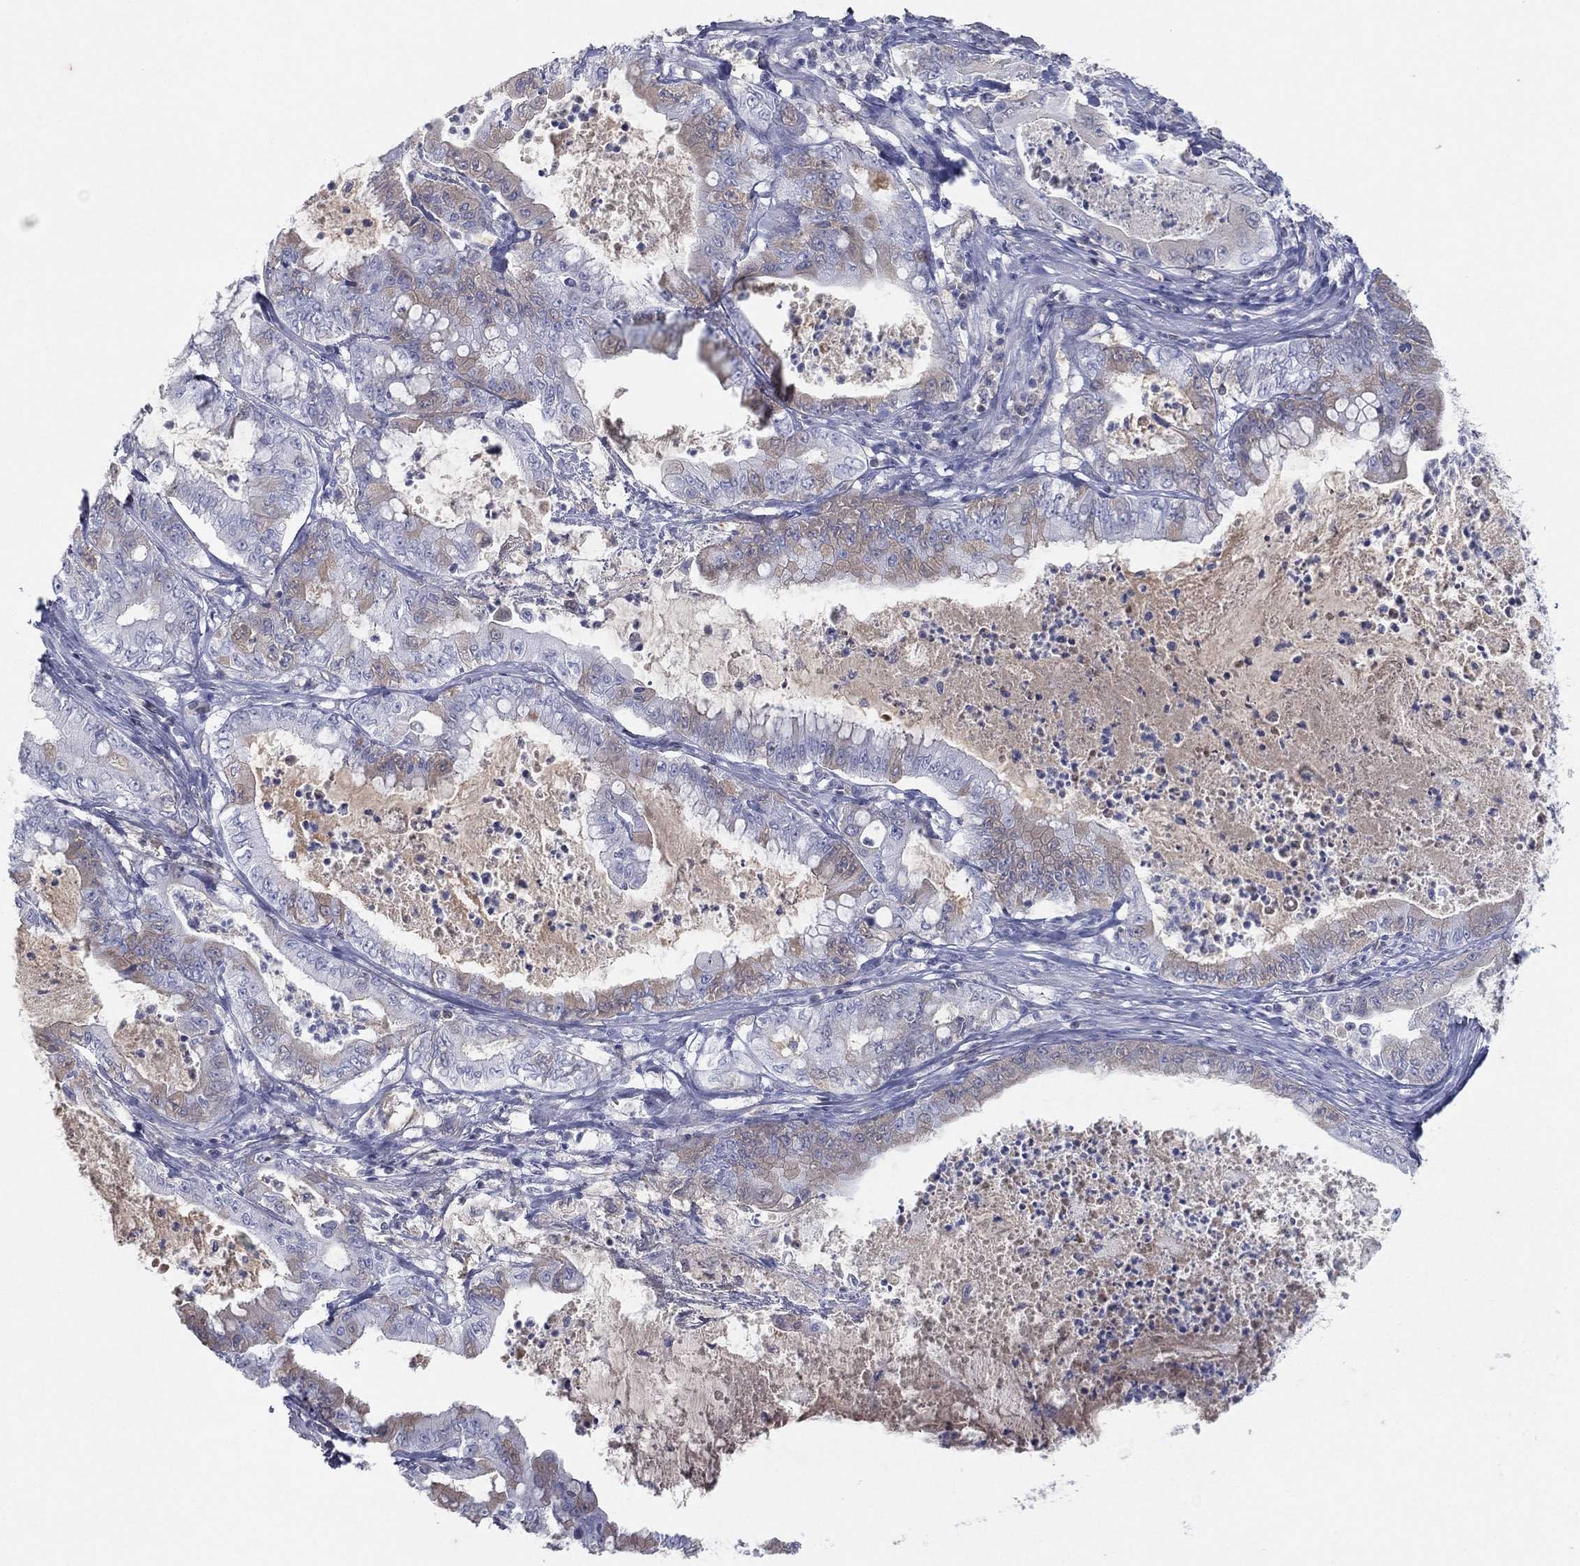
{"staining": {"intensity": "weak", "quantity": "<25%", "location": "cytoplasmic/membranous"}, "tissue": "pancreatic cancer", "cell_type": "Tumor cells", "image_type": "cancer", "snomed": [{"axis": "morphology", "description": "Adenocarcinoma, NOS"}, {"axis": "topography", "description": "Pancreas"}], "caption": "Pancreatic adenocarcinoma was stained to show a protein in brown. There is no significant expression in tumor cells. (Brightfield microscopy of DAB IHC at high magnification).", "gene": "CPT1B", "patient": {"sex": "male", "age": 71}}